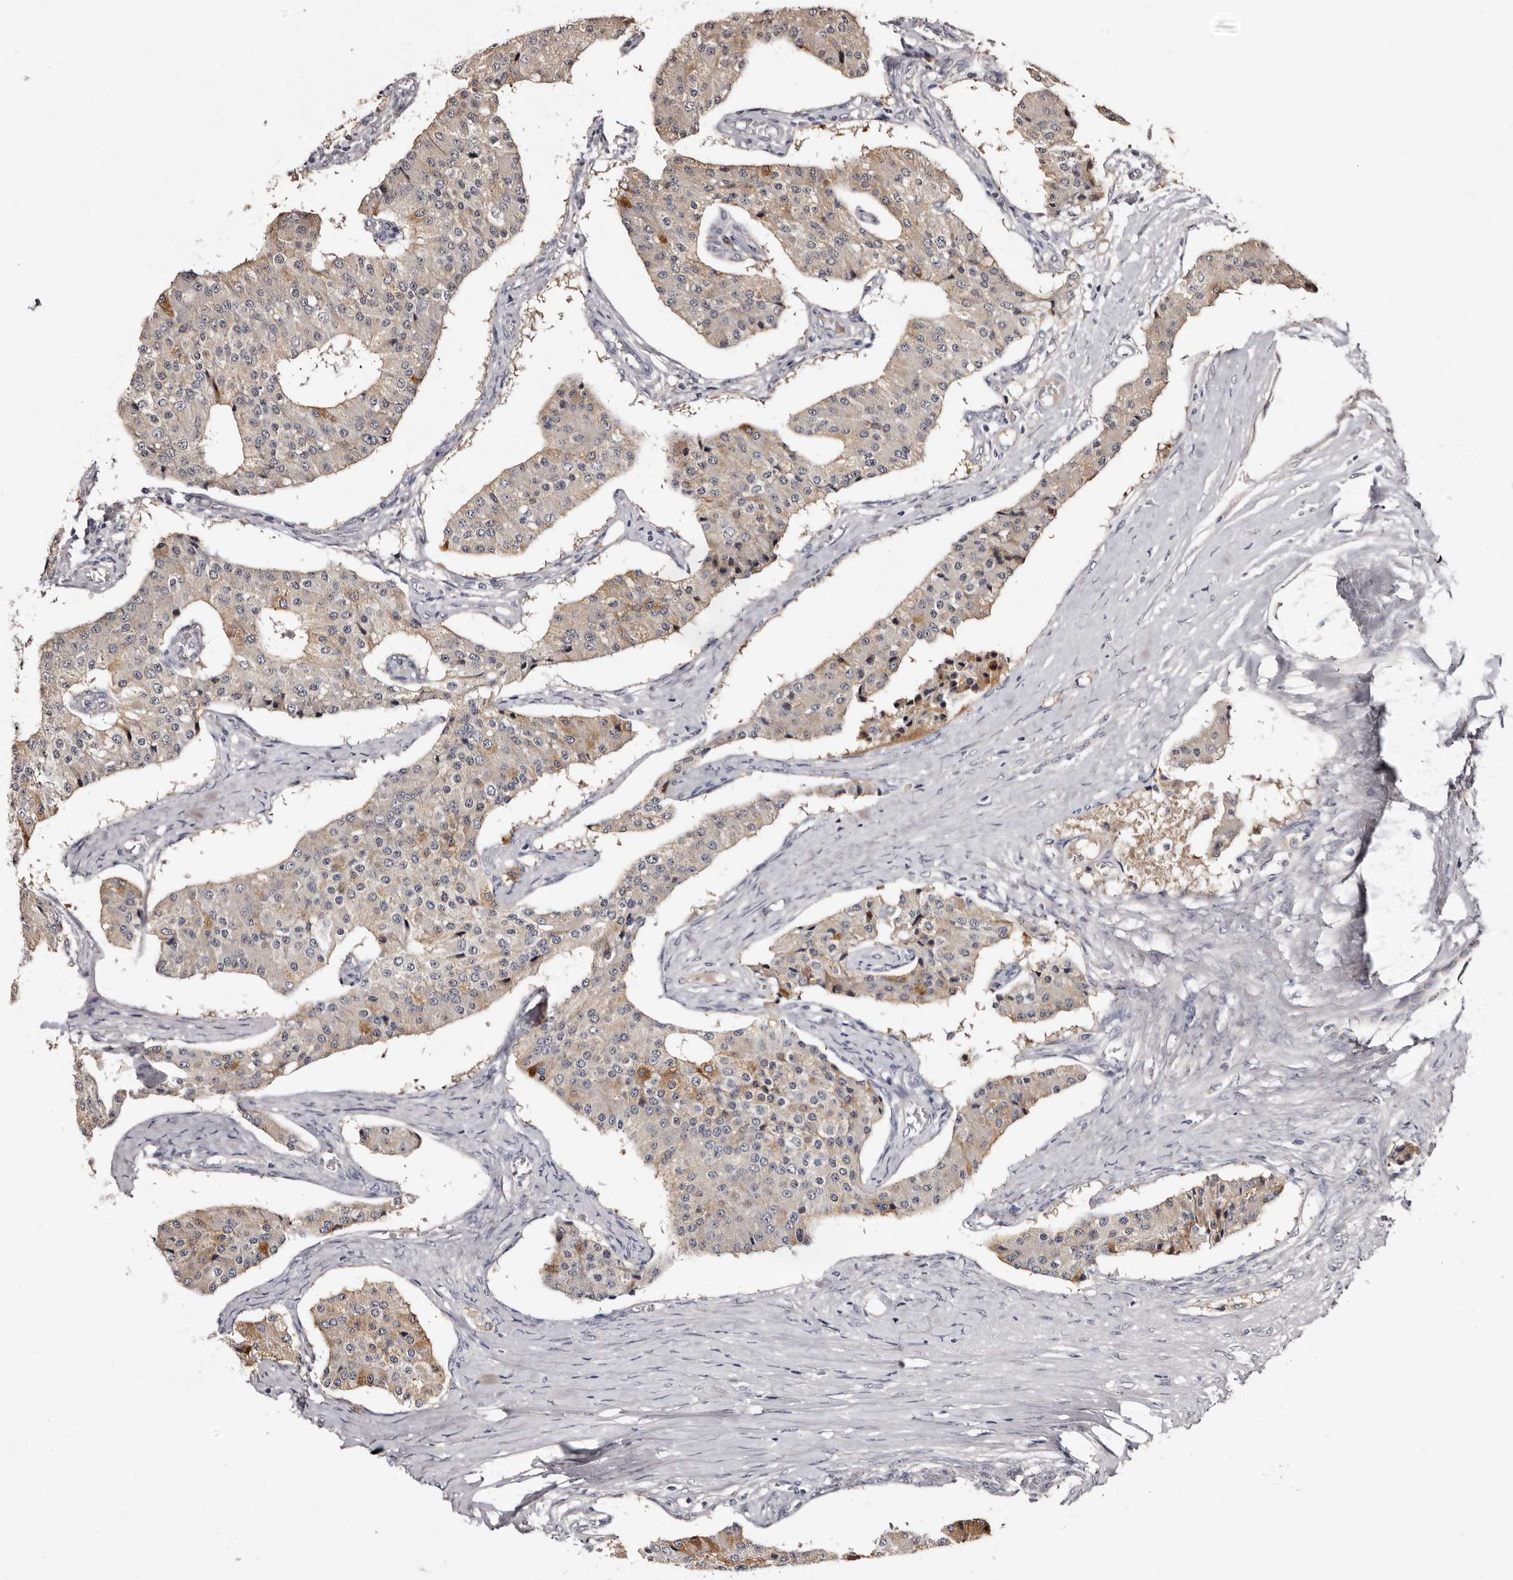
{"staining": {"intensity": "moderate", "quantity": "<25%", "location": "cytoplasmic/membranous"}, "tissue": "carcinoid", "cell_type": "Tumor cells", "image_type": "cancer", "snomed": [{"axis": "morphology", "description": "Carcinoid, malignant, NOS"}, {"axis": "topography", "description": "Colon"}], "caption": "A high-resolution micrograph shows immunohistochemistry staining of carcinoid, which demonstrates moderate cytoplasmic/membranous positivity in approximately <25% of tumor cells.", "gene": "LANCL2", "patient": {"sex": "female", "age": 52}}